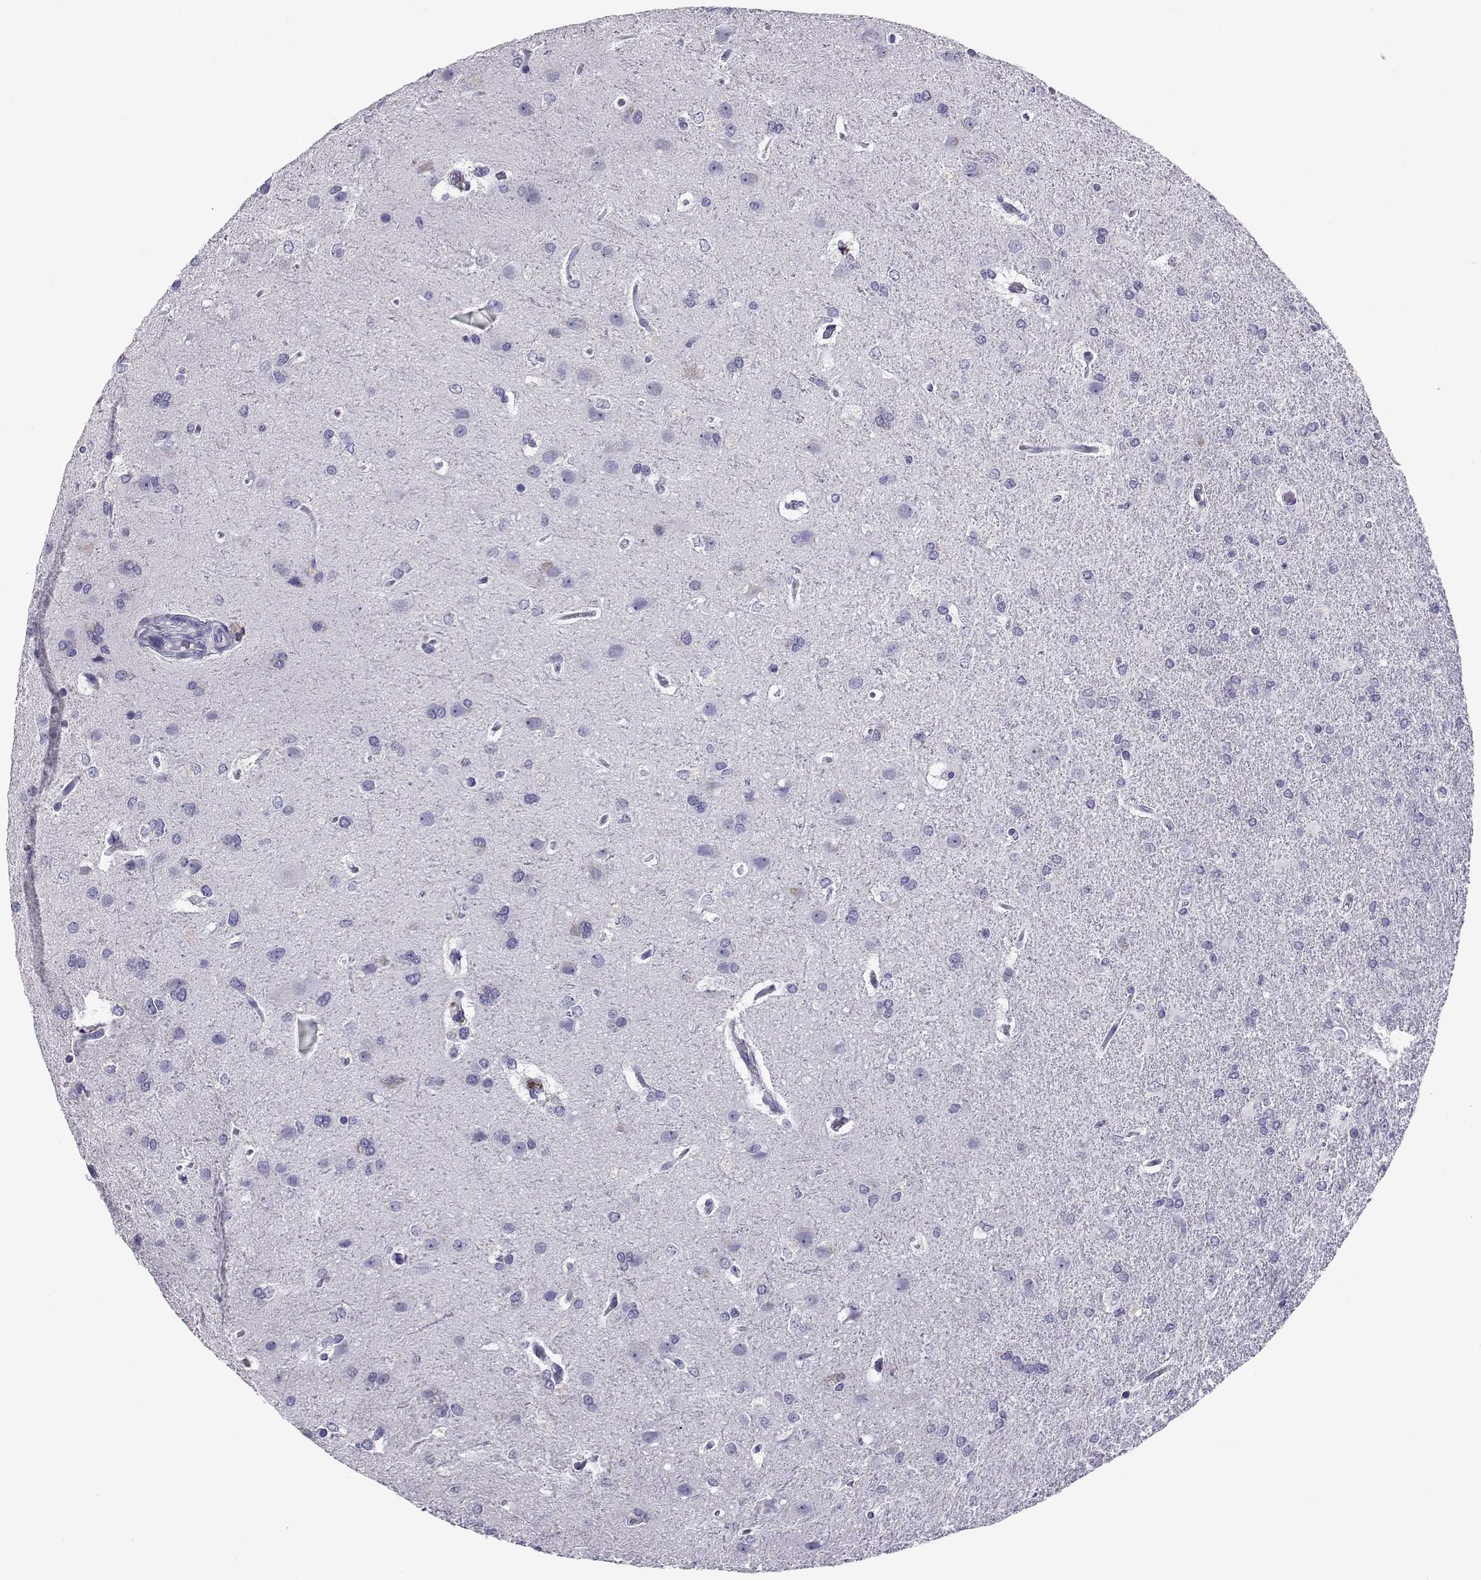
{"staining": {"intensity": "negative", "quantity": "none", "location": "none"}, "tissue": "glioma", "cell_type": "Tumor cells", "image_type": "cancer", "snomed": [{"axis": "morphology", "description": "Glioma, malignant, High grade"}, {"axis": "topography", "description": "Brain"}], "caption": "IHC micrograph of neoplastic tissue: human malignant glioma (high-grade) stained with DAB (3,3'-diaminobenzidine) demonstrates no significant protein staining in tumor cells.", "gene": "RNASE12", "patient": {"sex": "male", "age": 68}}